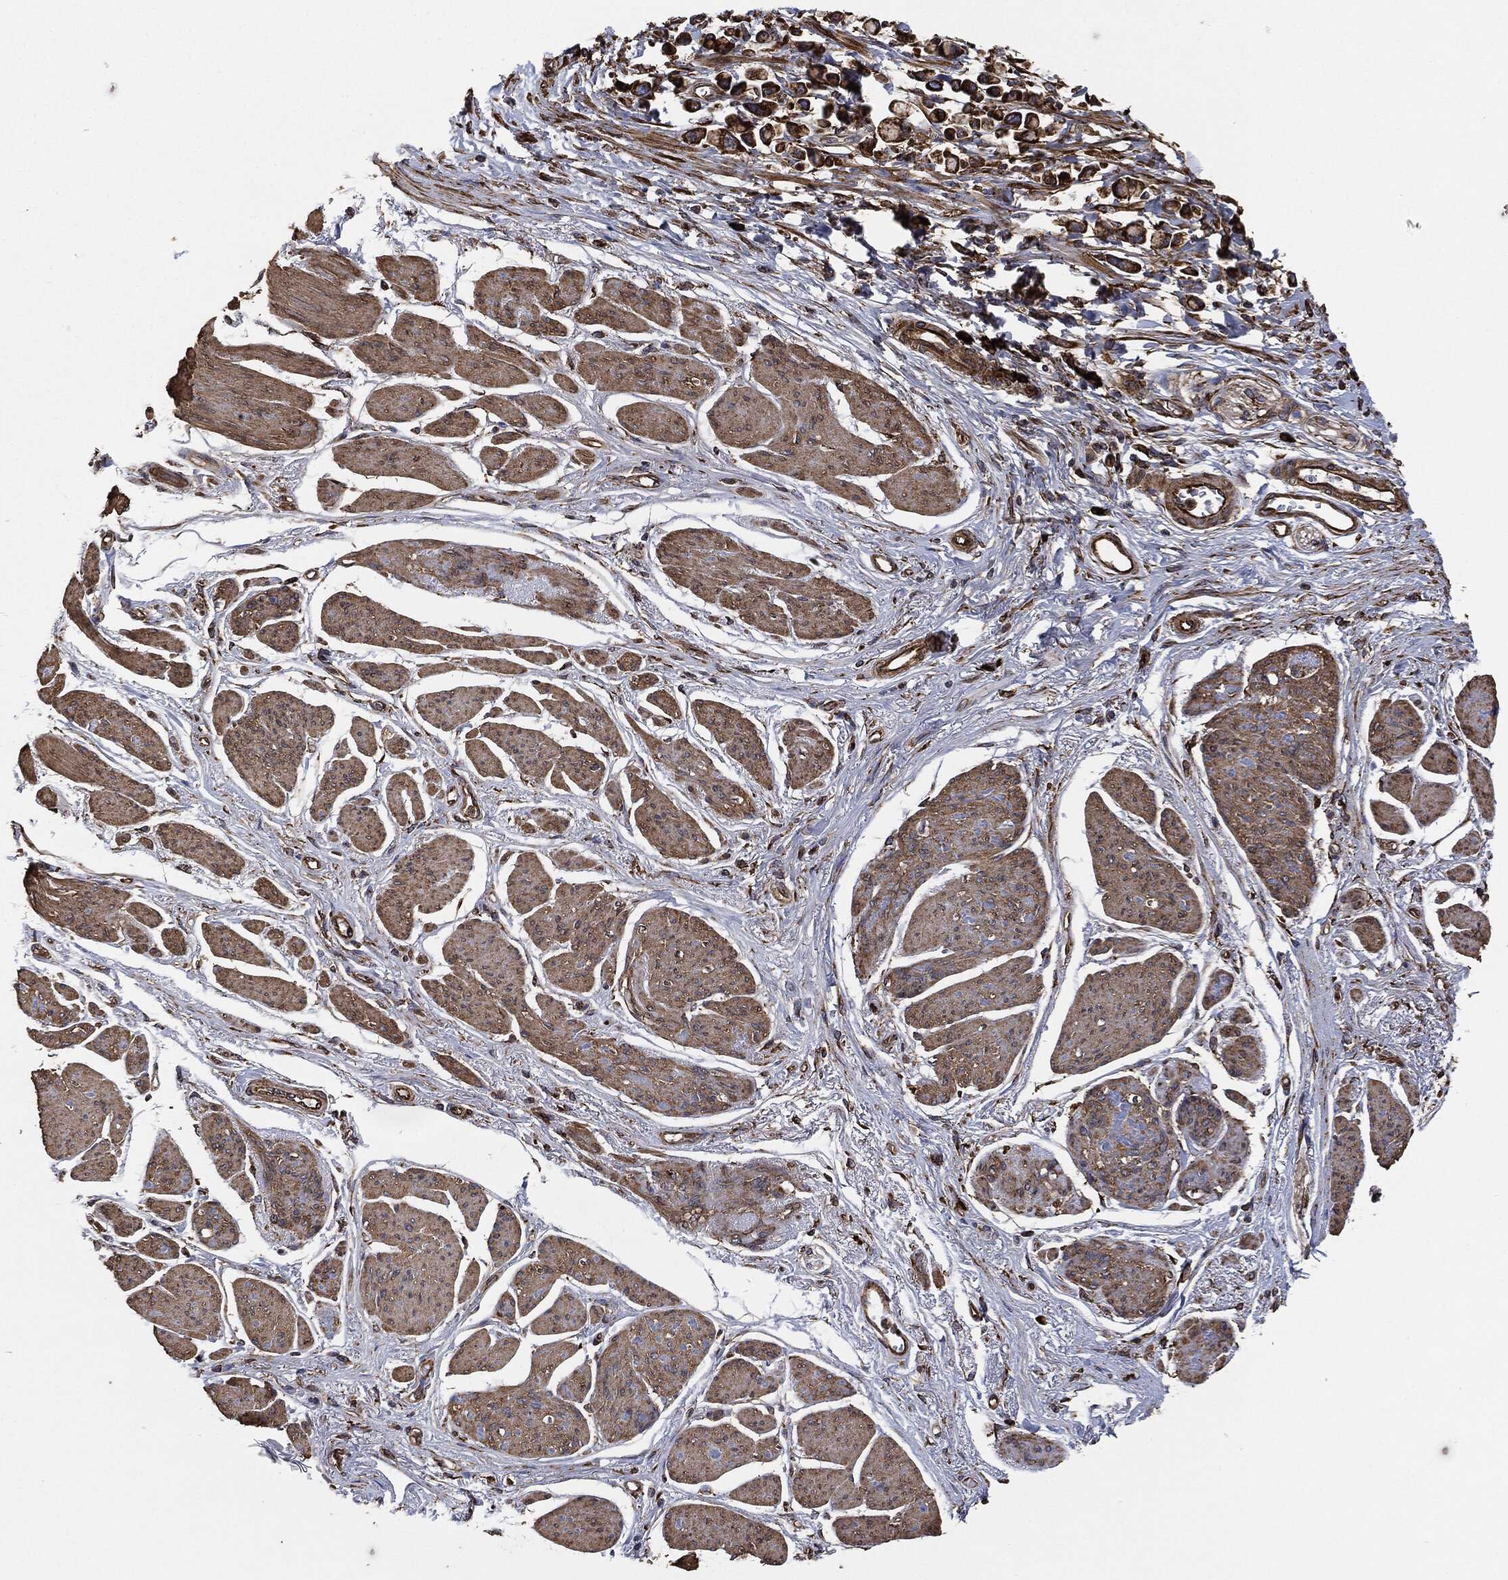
{"staining": {"intensity": "strong", "quantity": ">75%", "location": "cytoplasmic/membranous"}, "tissue": "stomach cancer", "cell_type": "Tumor cells", "image_type": "cancer", "snomed": [{"axis": "morphology", "description": "Adenocarcinoma, NOS"}, {"axis": "topography", "description": "Stomach"}], "caption": "Brown immunohistochemical staining in adenocarcinoma (stomach) reveals strong cytoplasmic/membranous expression in about >75% of tumor cells.", "gene": "AMFR", "patient": {"sex": "female", "age": 81}}